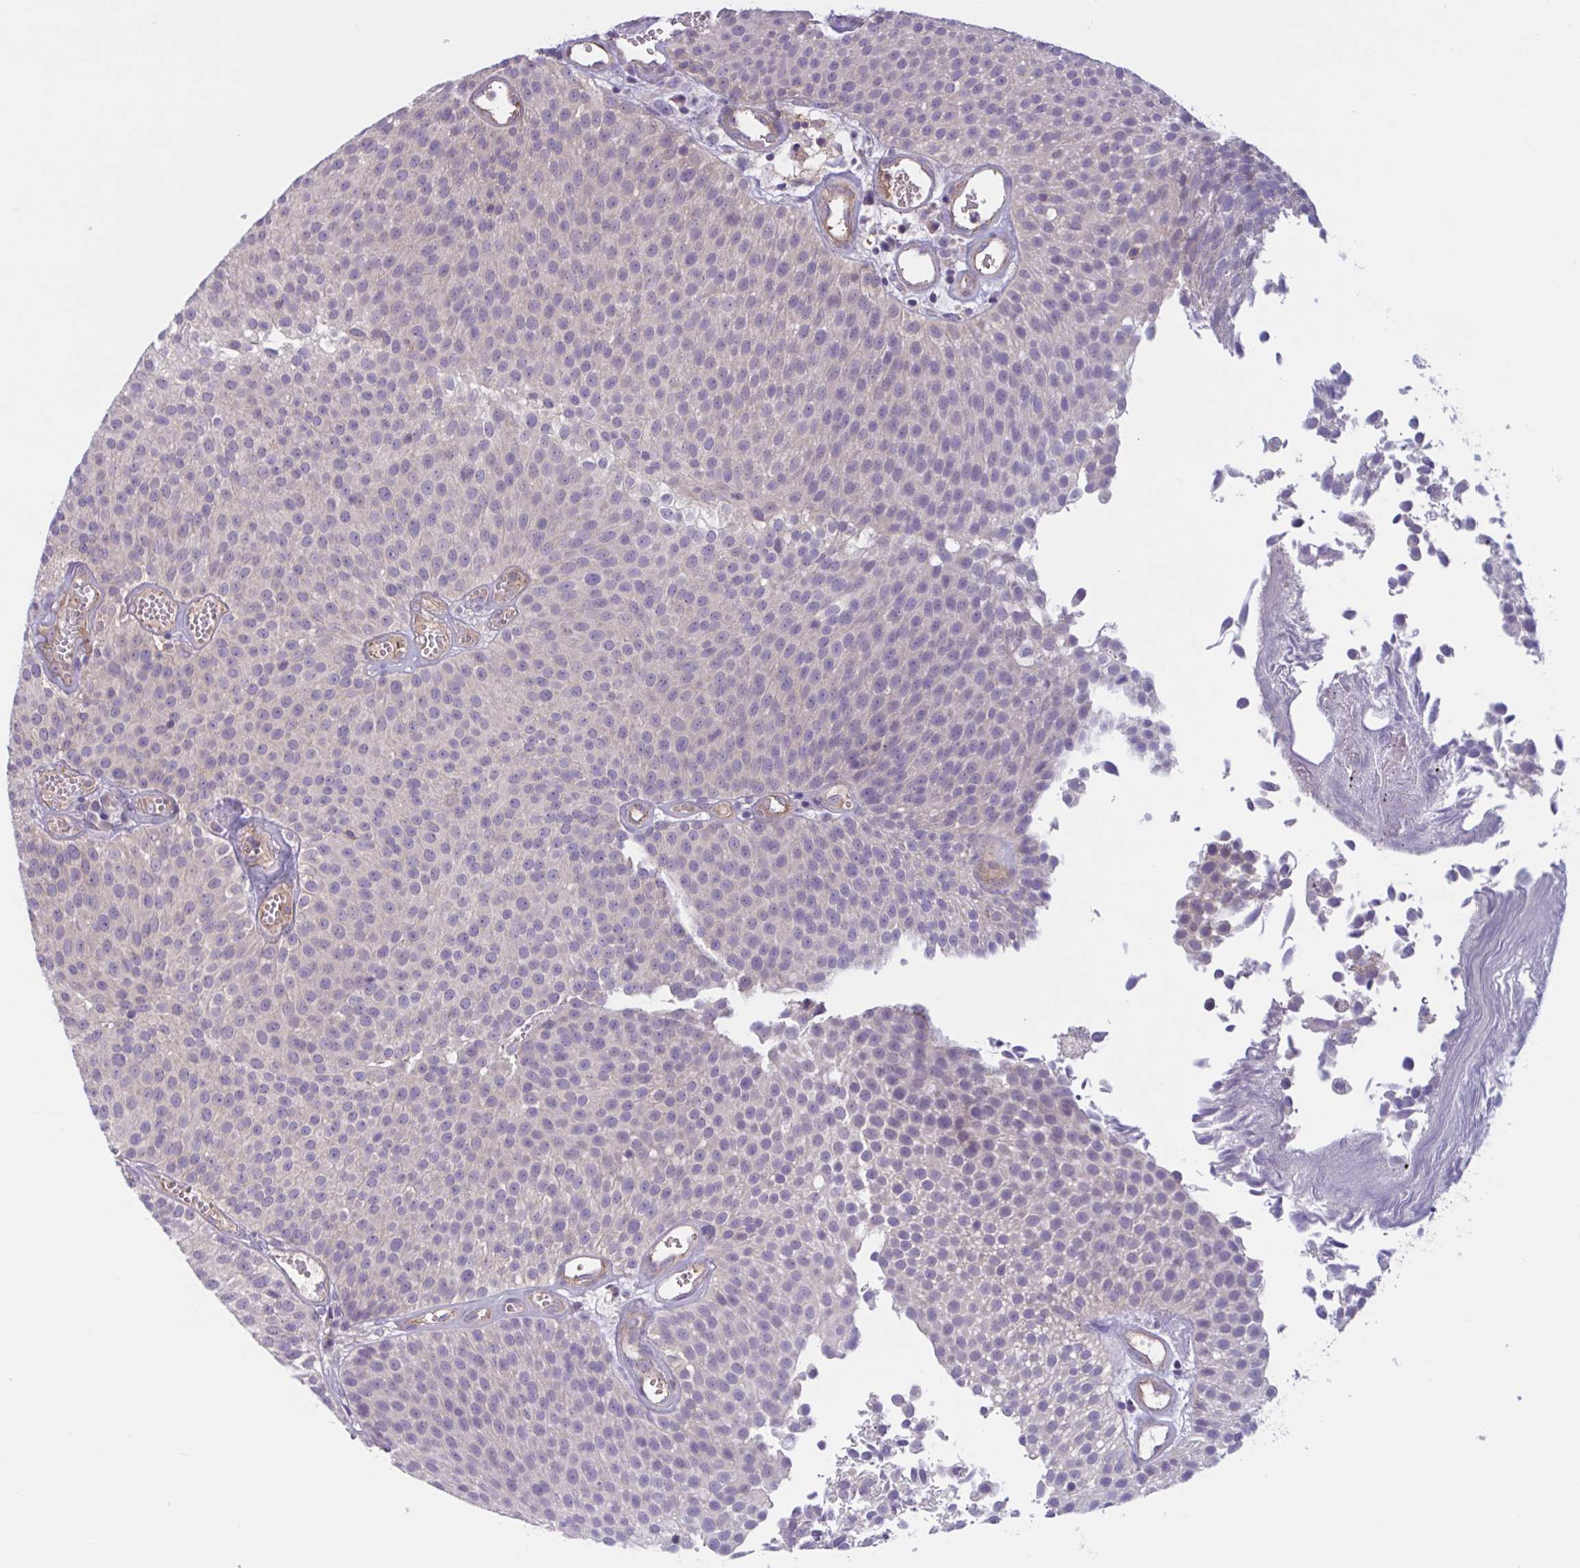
{"staining": {"intensity": "negative", "quantity": "none", "location": "none"}, "tissue": "urothelial cancer", "cell_type": "Tumor cells", "image_type": "cancer", "snomed": [{"axis": "morphology", "description": "Urothelial carcinoma, Low grade"}, {"axis": "topography", "description": "Urinary bladder"}], "caption": "The IHC image has no significant expression in tumor cells of low-grade urothelial carcinoma tissue.", "gene": "WNT9B", "patient": {"sex": "female", "age": 79}}